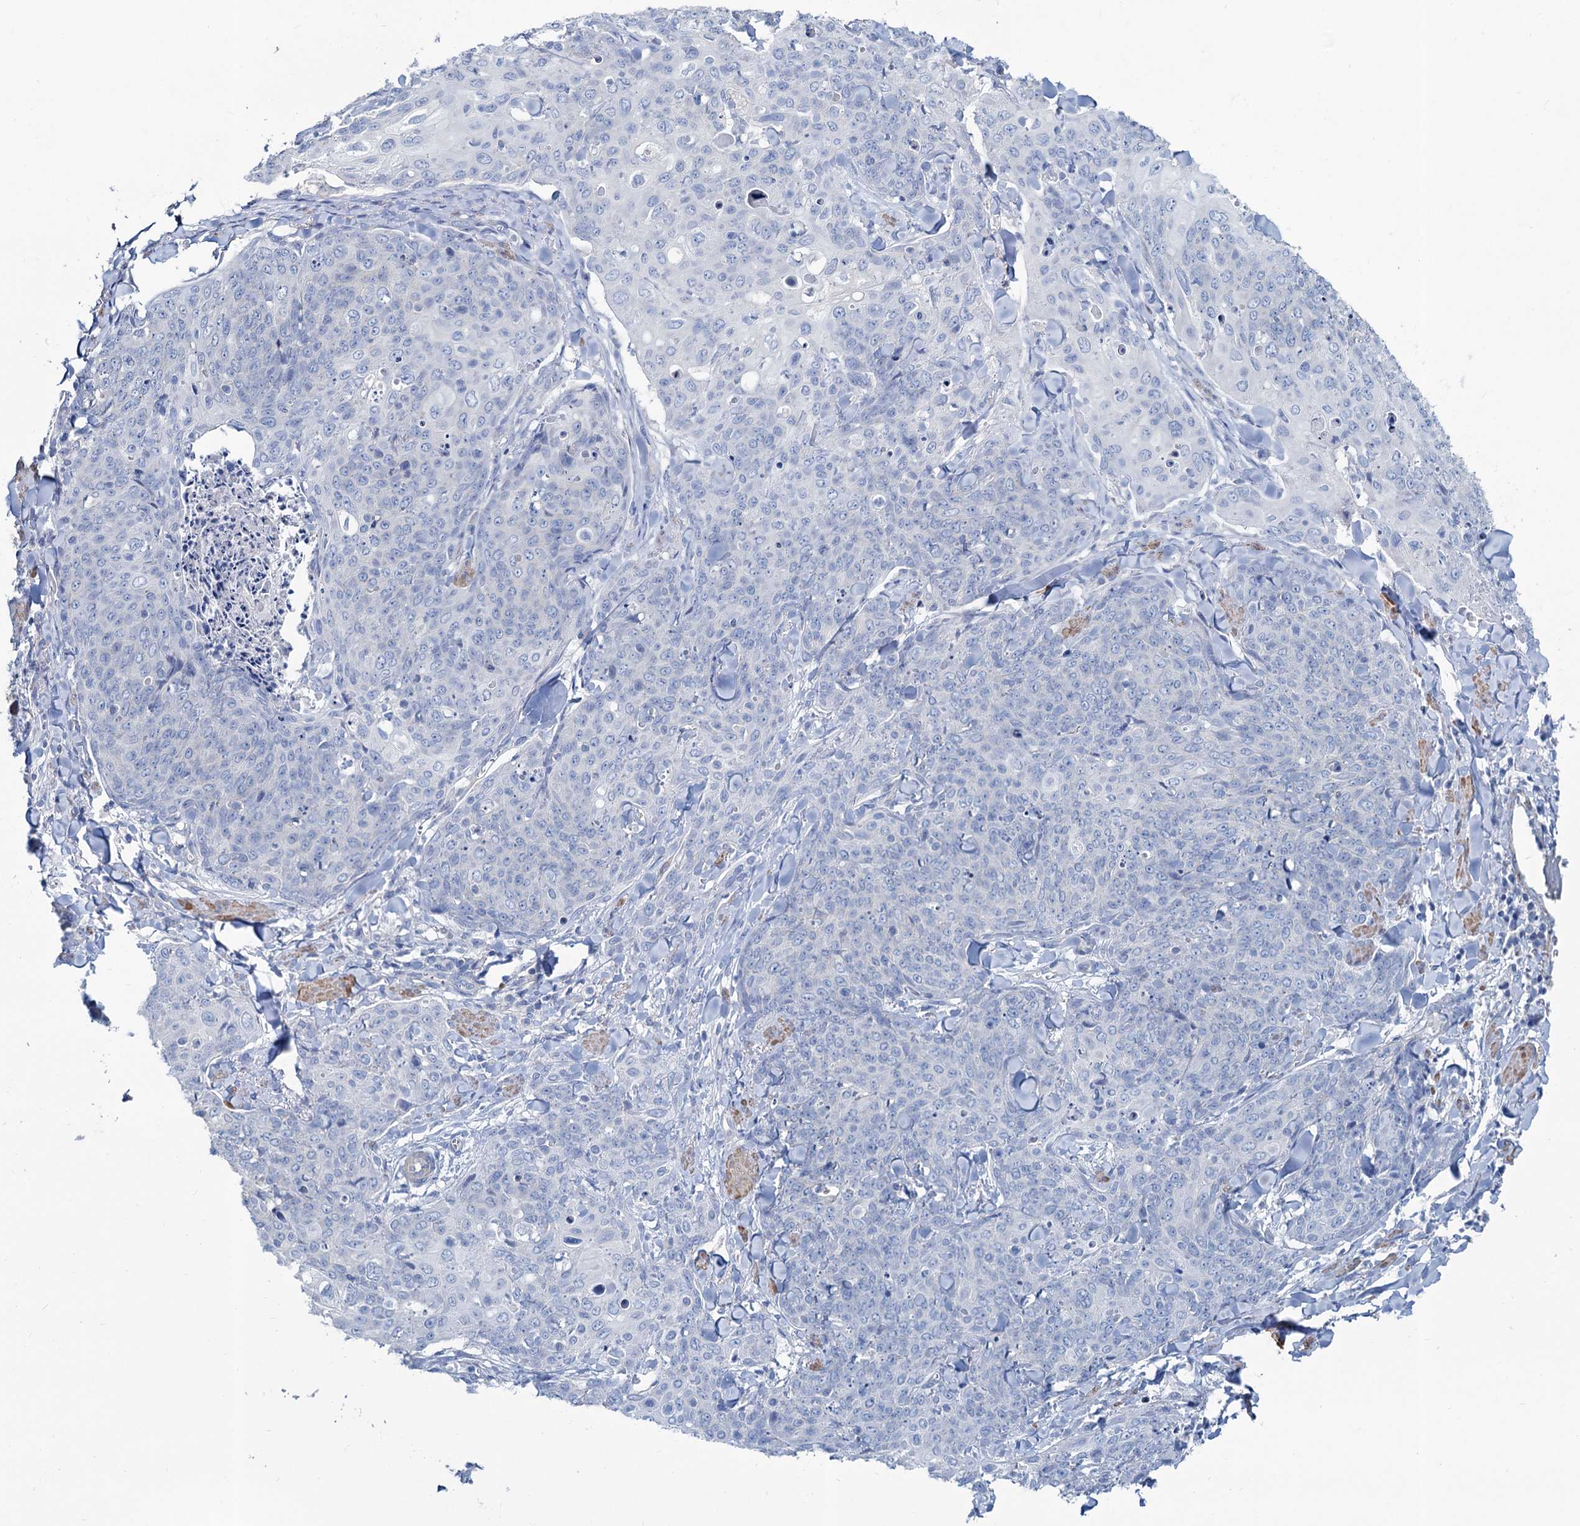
{"staining": {"intensity": "negative", "quantity": "none", "location": "none"}, "tissue": "skin cancer", "cell_type": "Tumor cells", "image_type": "cancer", "snomed": [{"axis": "morphology", "description": "Squamous cell carcinoma, NOS"}, {"axis": "topography", "description": "Skin"}, {"axis": "topography", "description": "Vulva"}], "caption": "An immunohistochemistry photomicrograph of skin squamous cell carcinoma is shown. There is no staining in tumor cells of skin squamous cell carcinoma. (DAB immunohistochemistry (IHC), high magnification).", "gene": "SLC1A3", "patient": {"sex": "female", "age": 85}}